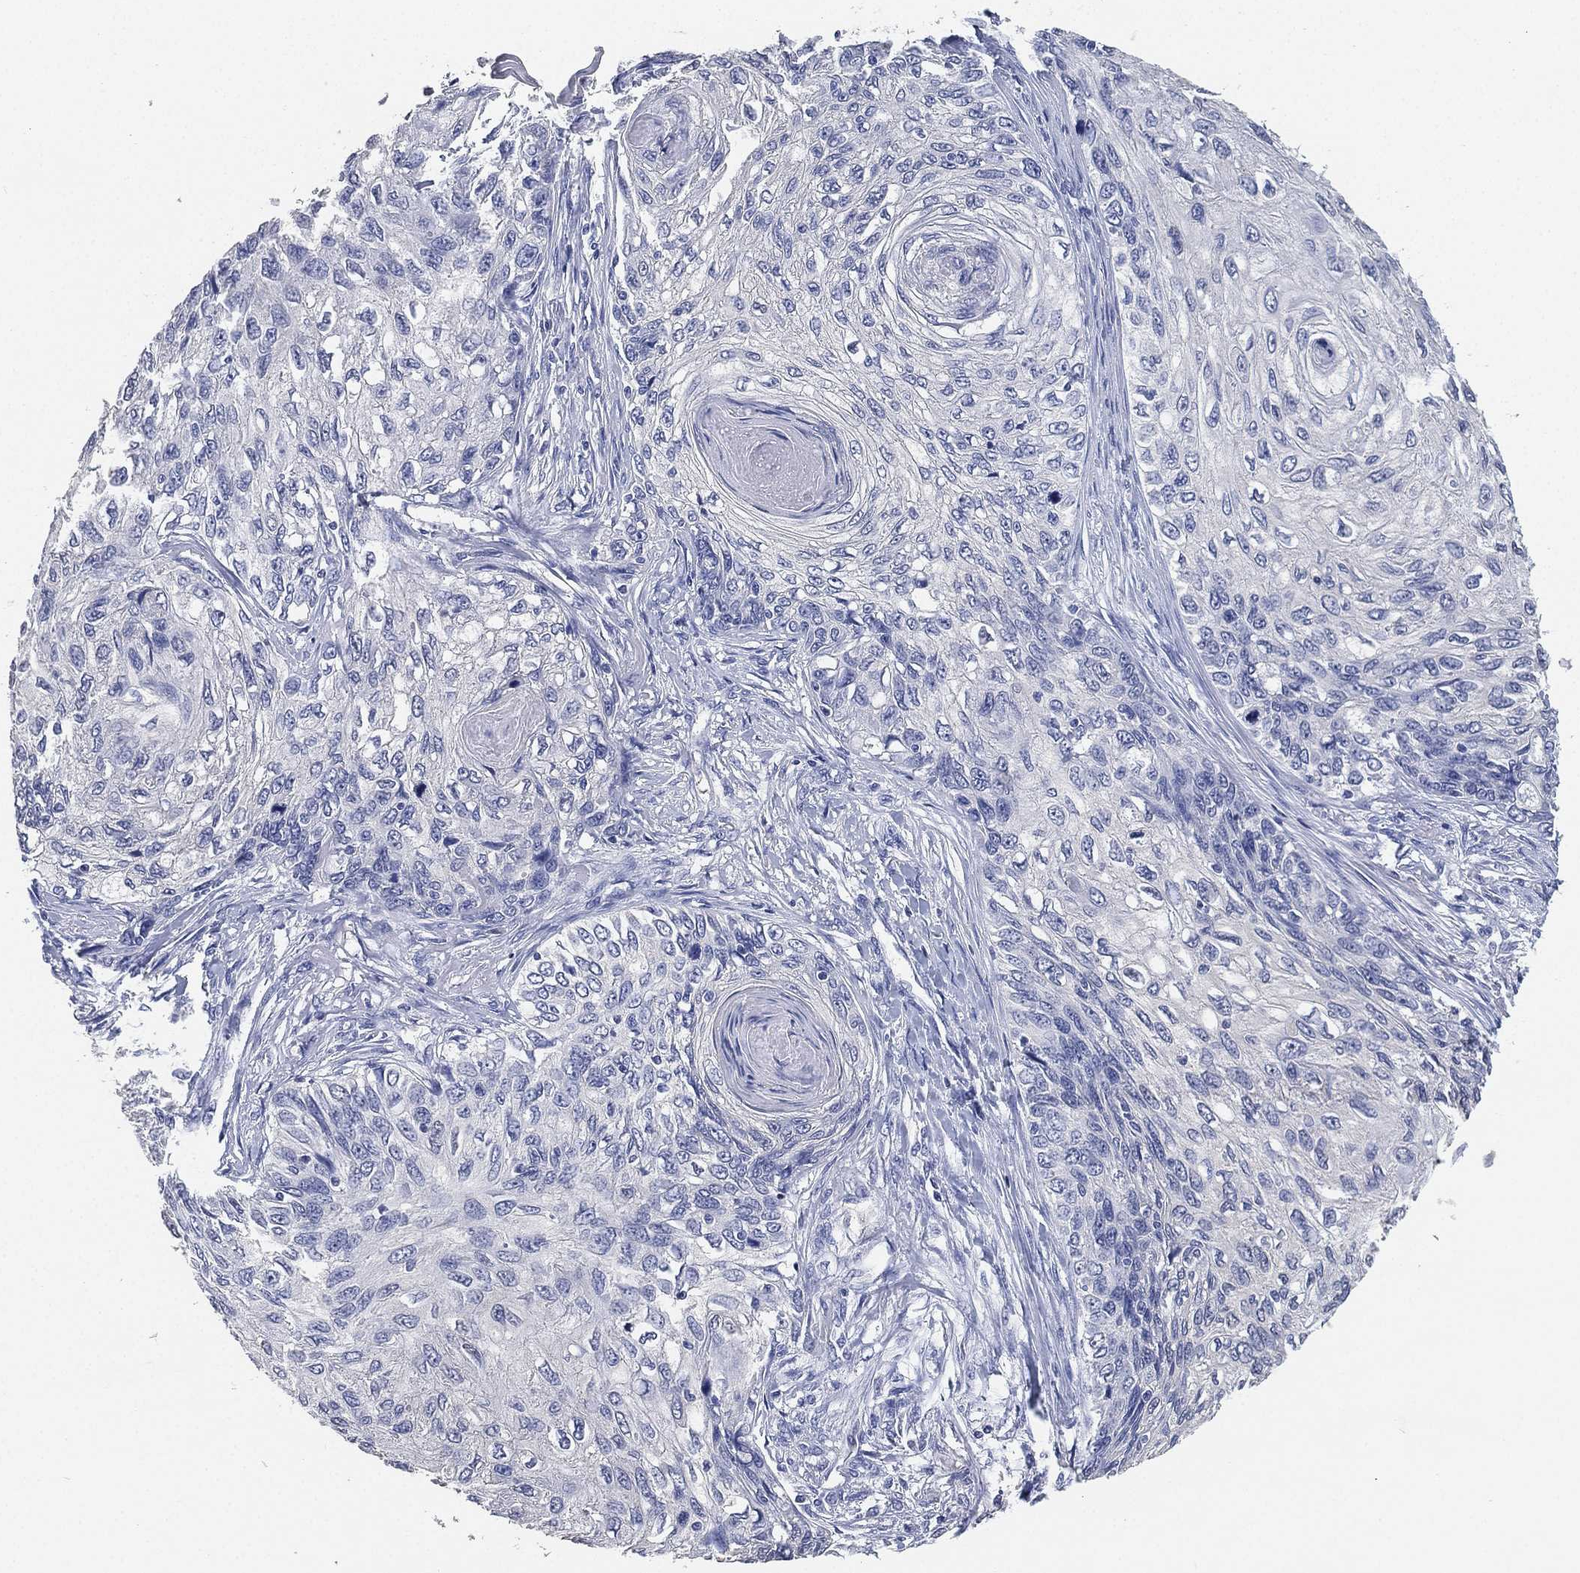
{"staining": {"intensity": "negative", "quantity": "none", "location": "none"}, "tissue": "skin cancer", "cell_type": "Tumor cells", "image_type": "cancer", "snomed": [{"axis": "morphology", "description": "Squamous cell carcinoma, NOS"}, {"axis": "topography", "description": "Skin"}], "caption": "Protein analysis of skin cancer exhibits no significant staining in tumor cells.", "gene": "IYD", "patient": {"sex": "male", "age": 92}}